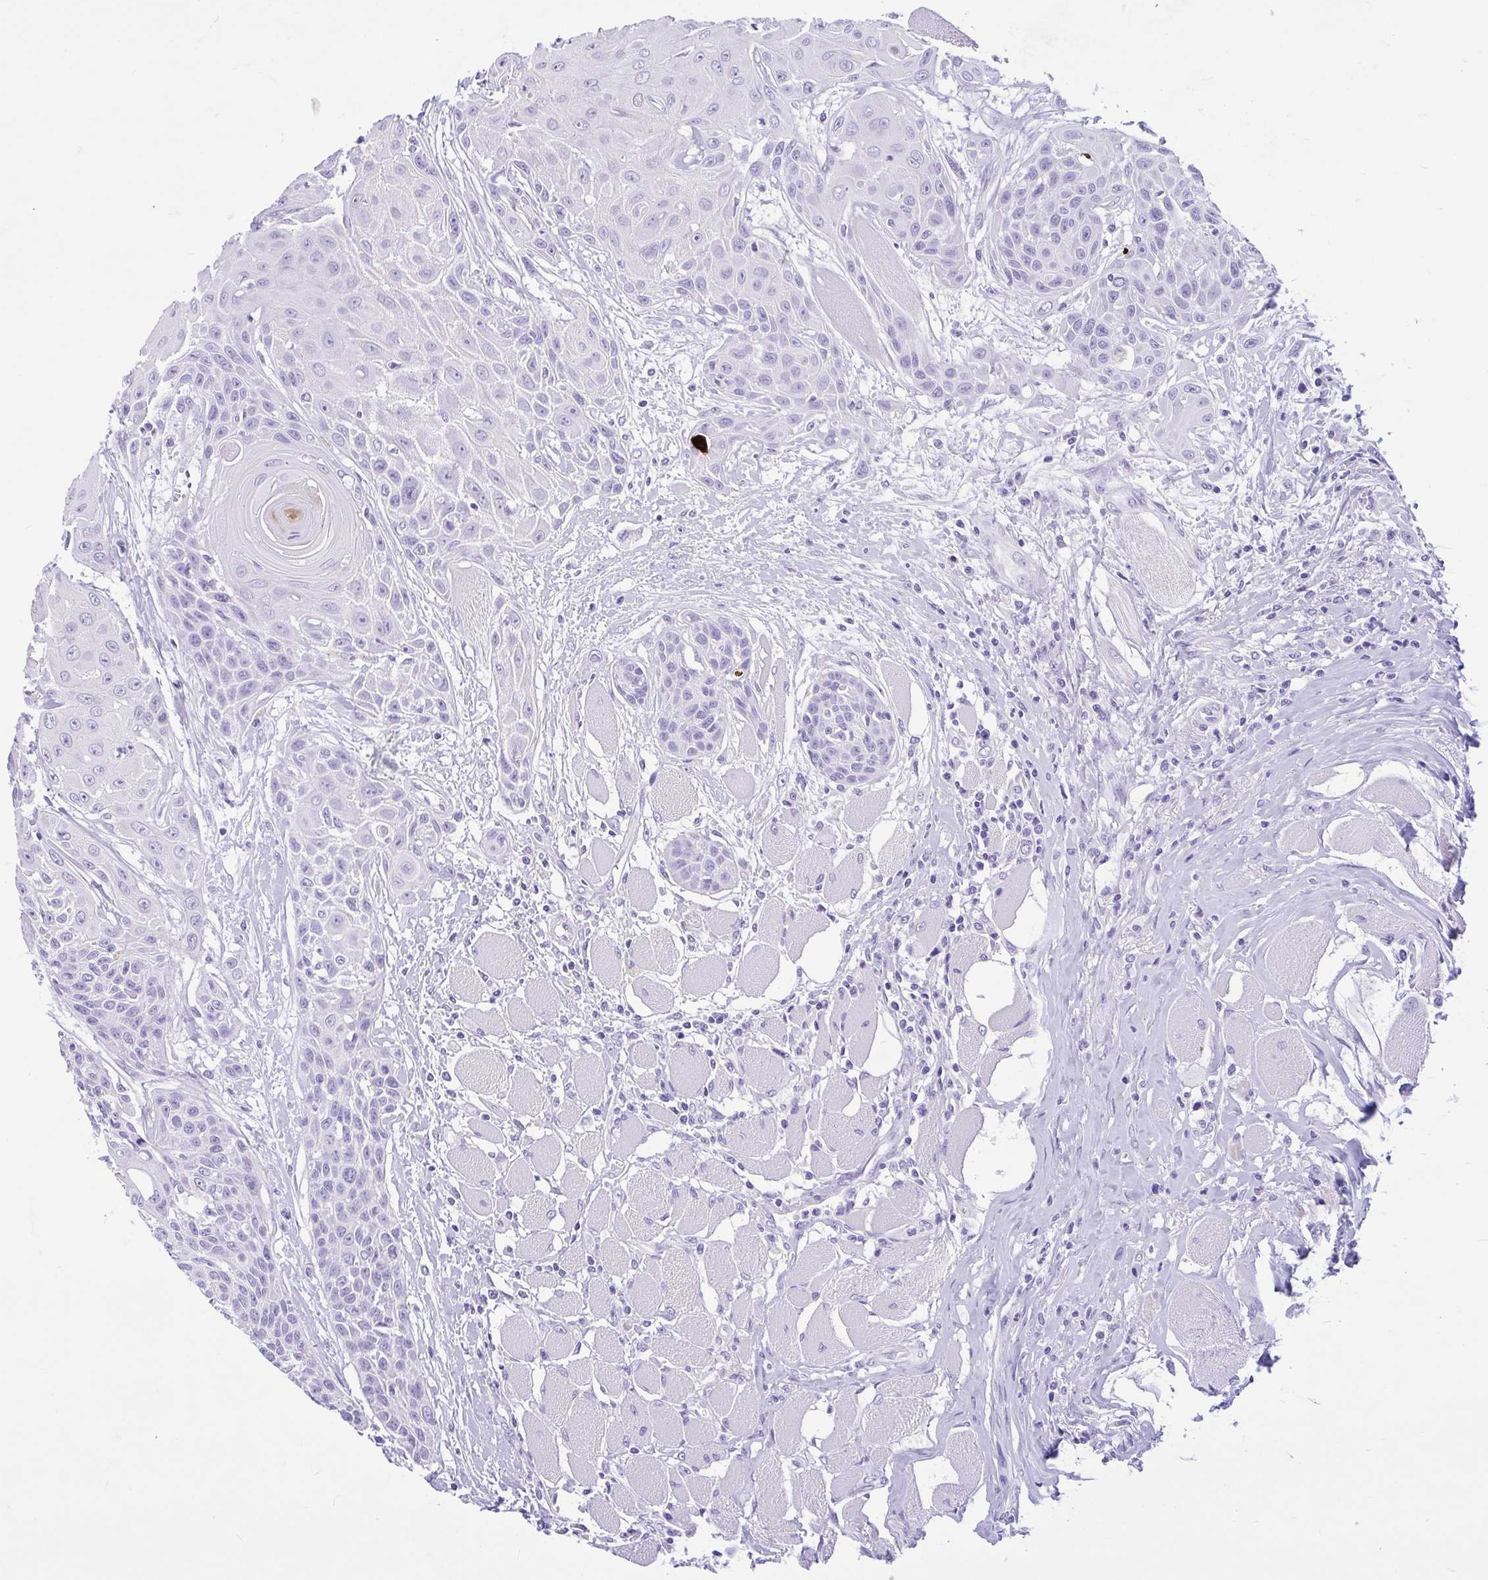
{"staining": {"intensity": "negative", "quantity": "none", "location": "none"}, "tissue": "head and neck cancer", "cell_type": "Tumor cells", "image_type": "cancer", "snomed": [{"axis": "morphology", "description": "Squamous cell carcinoma, NOS"}, {"axis": "topography", "description": "Head-Neck"}], "caption": "This is a histopathology image of immunohistochemistry (IHC) staining of head and neck cancer, which shows no expression in tumor cells.", "gene": "OR4N4", "patient": {"sex": "female", "age": 73}}